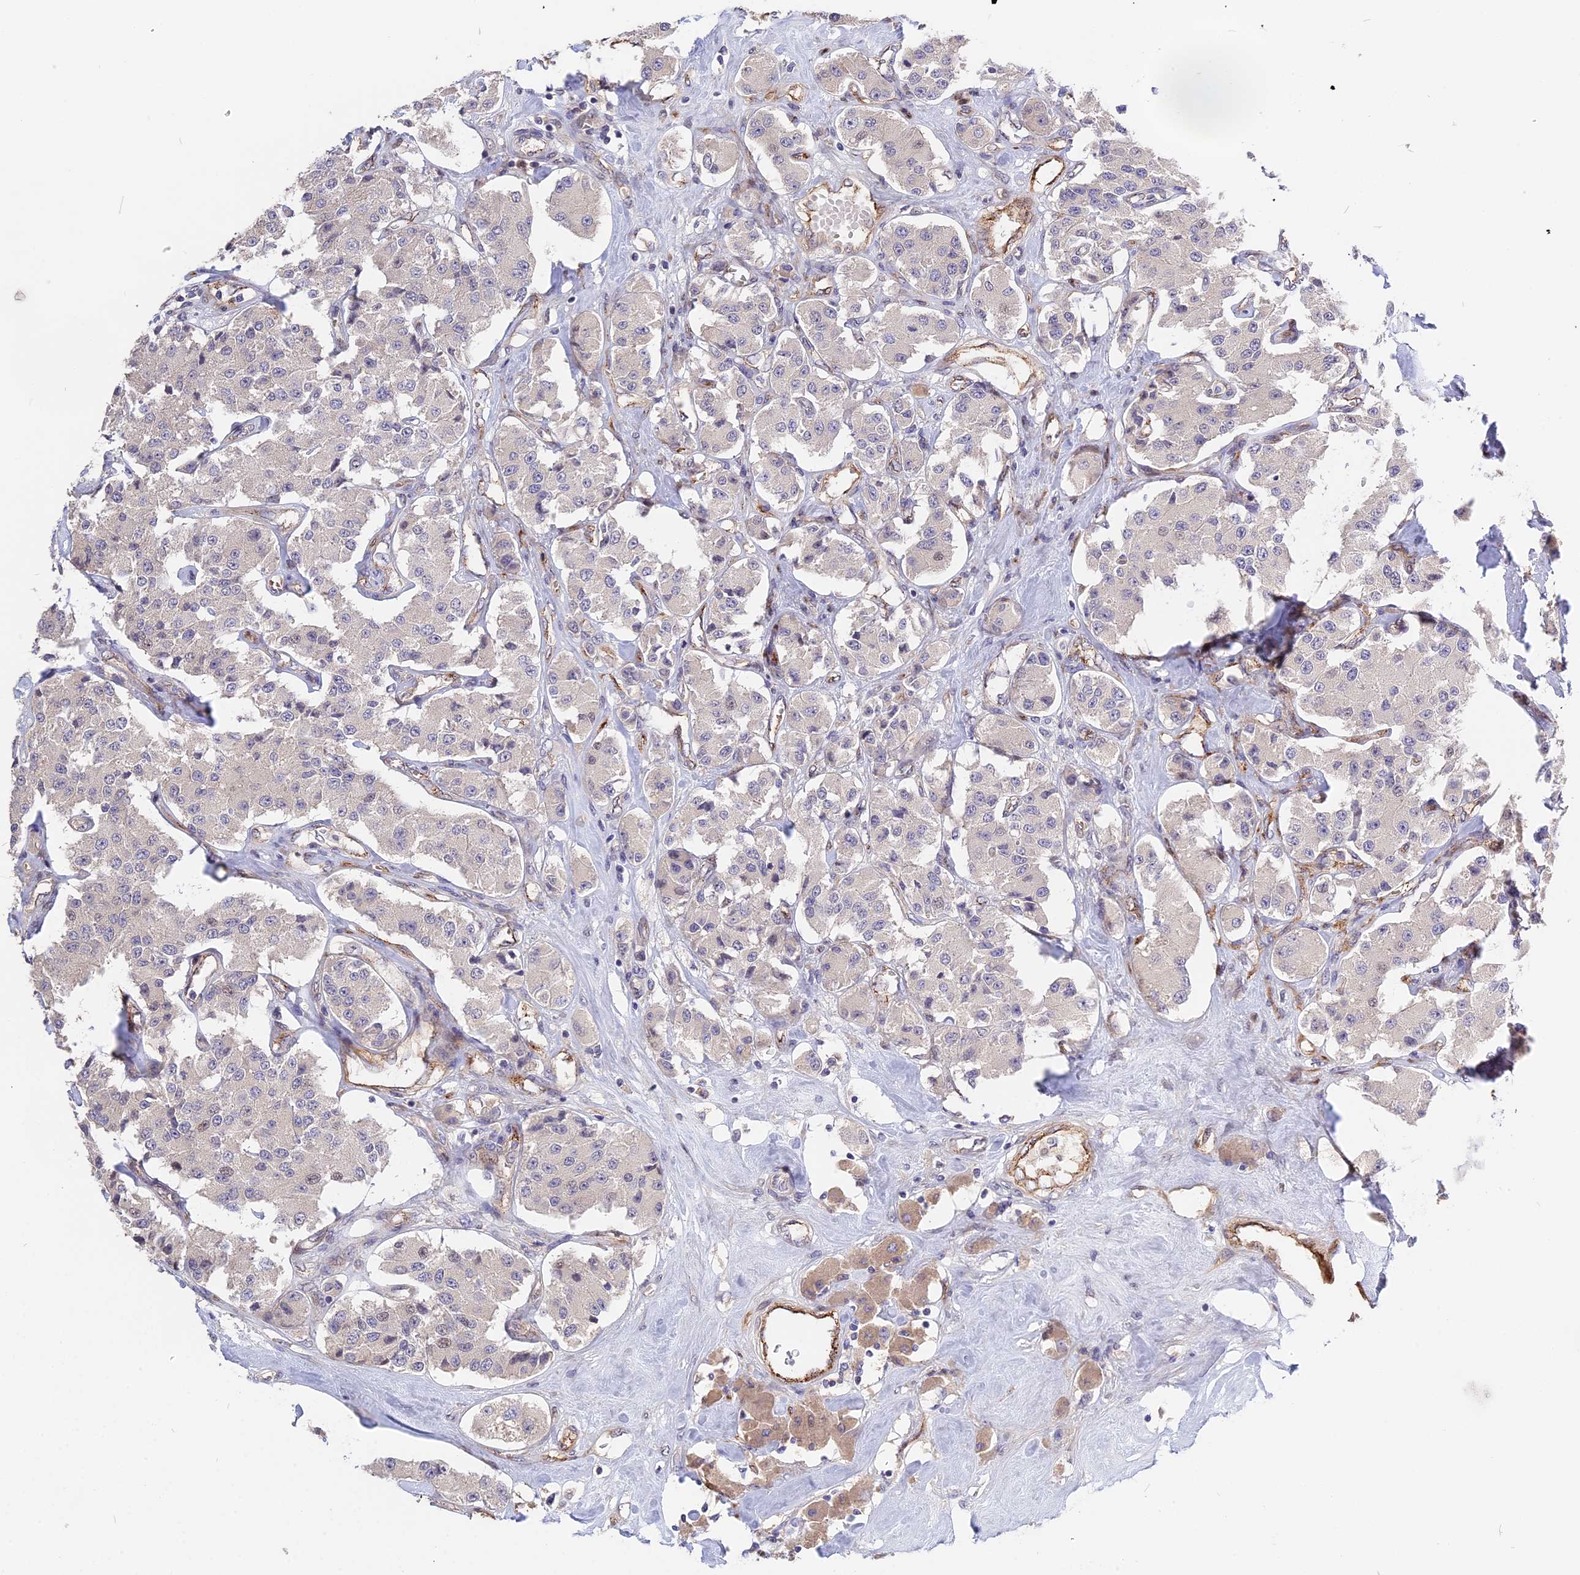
{"staining": {"intensity": "negative", "quantity": "none", "location": "none"}, "tissue": "carcinoid", "cell_type": "Tumor cells", "image_type": "cancer", "snomed": [{"axis": "morphology", "description": "Carcinoid, malignant, NOS"}, {"axis": "topography", "description": "Pancreas"}], "caption": "Tumor cells show no significant staining in carcinoid (malignant).", "gene": "MFSD2A", "patient": {"sex": "male", "age": 41}}